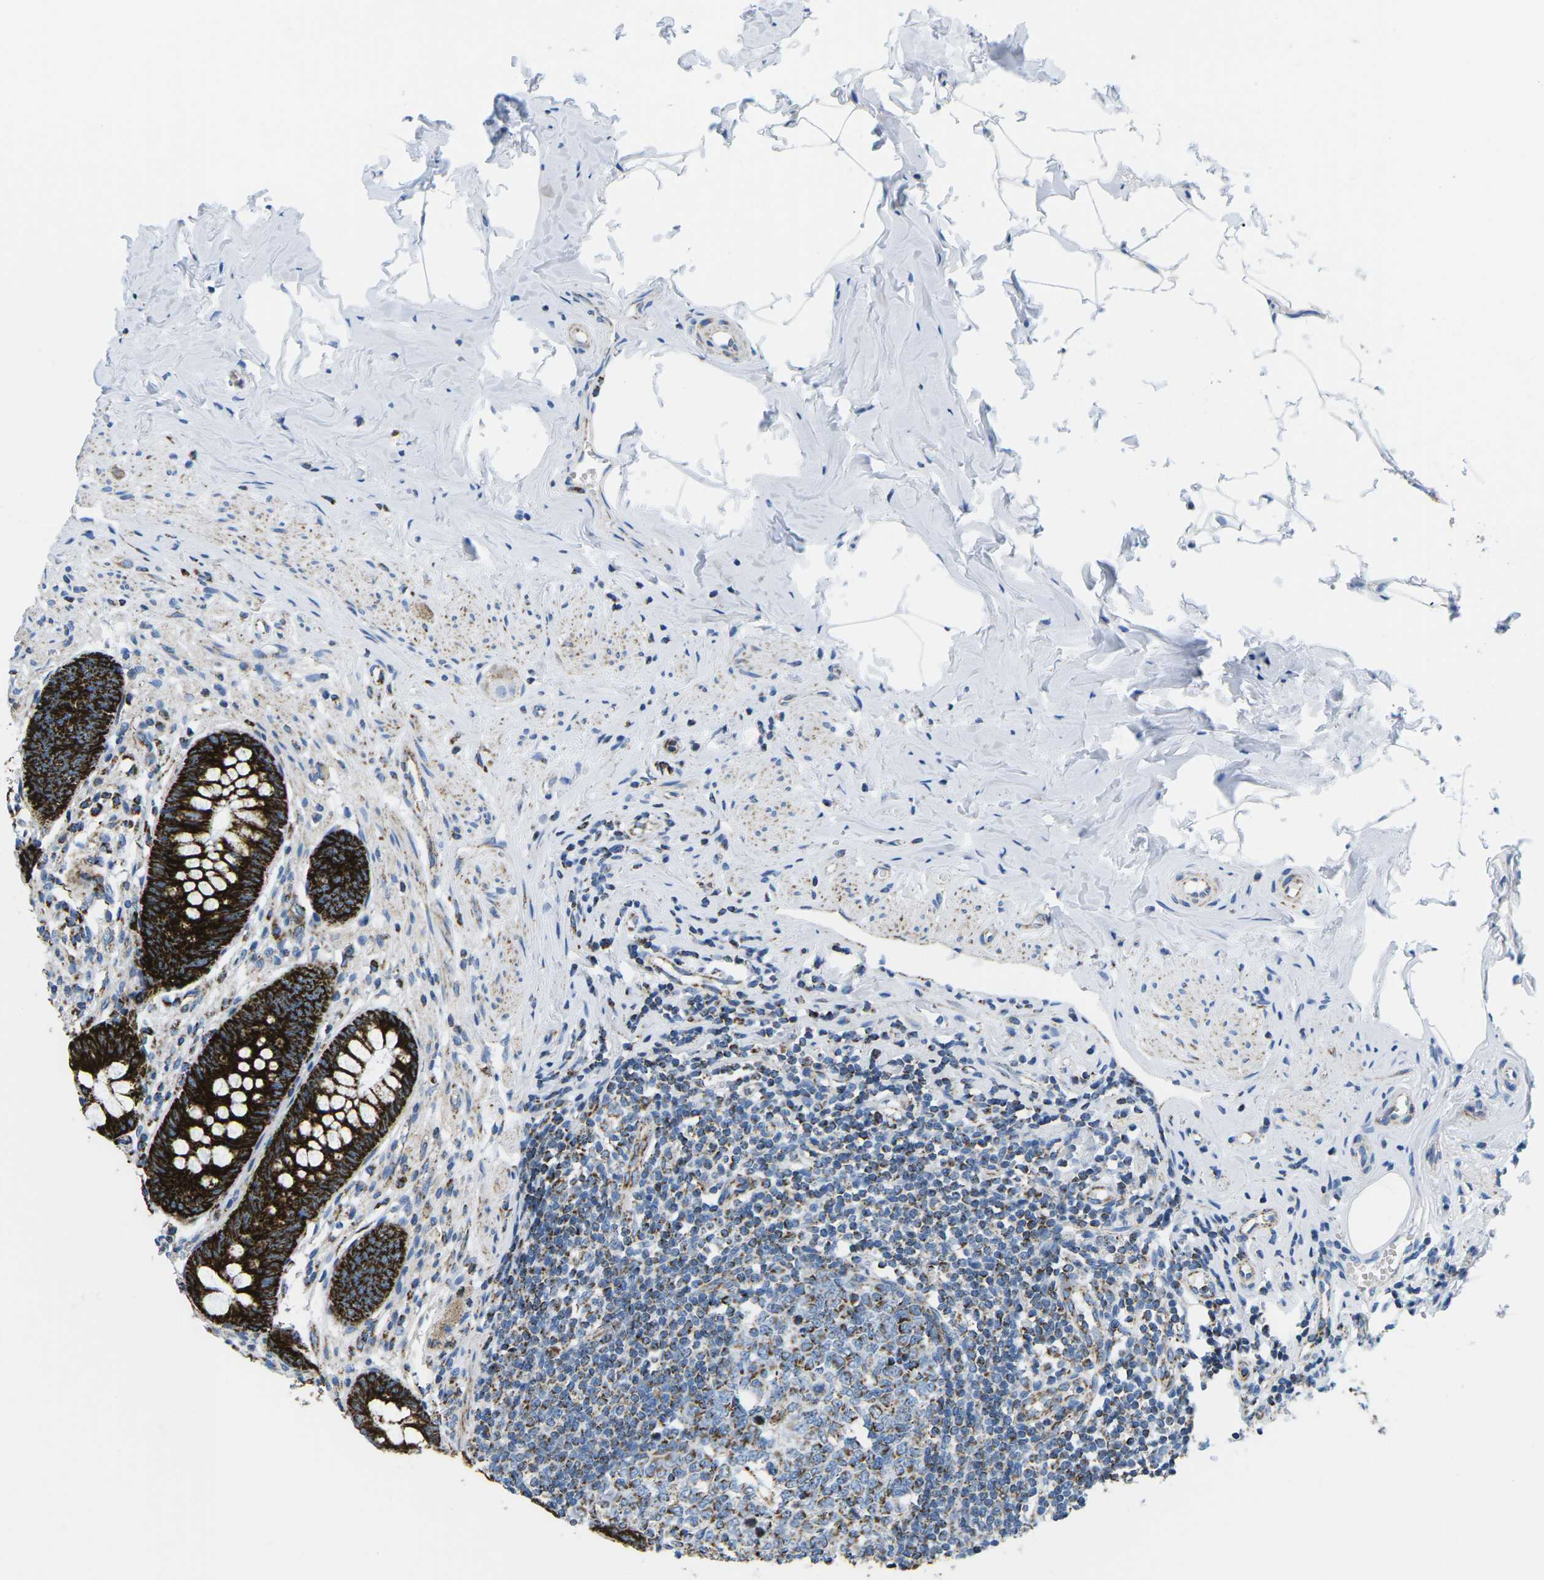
{"staining": {"intensity": "strong", "quantity": ">75%", "location": "cytoplasmic/membranous"}, "tissue": "appendix", "cell_type": "Glandular cells", "image_type": "normal", "snomed": [{"axis": "morphology", "description": "Normal tissue, NOS"}, {"axis": "topography", "description": "Appendix"}], "caption": "Strong cytoplasmic/membranous positivity is appreciated in about >75% of glandular cells in unremarkable appendix.", "gene": "COX6C", "patient": {"sex": "male", "age": 56}}